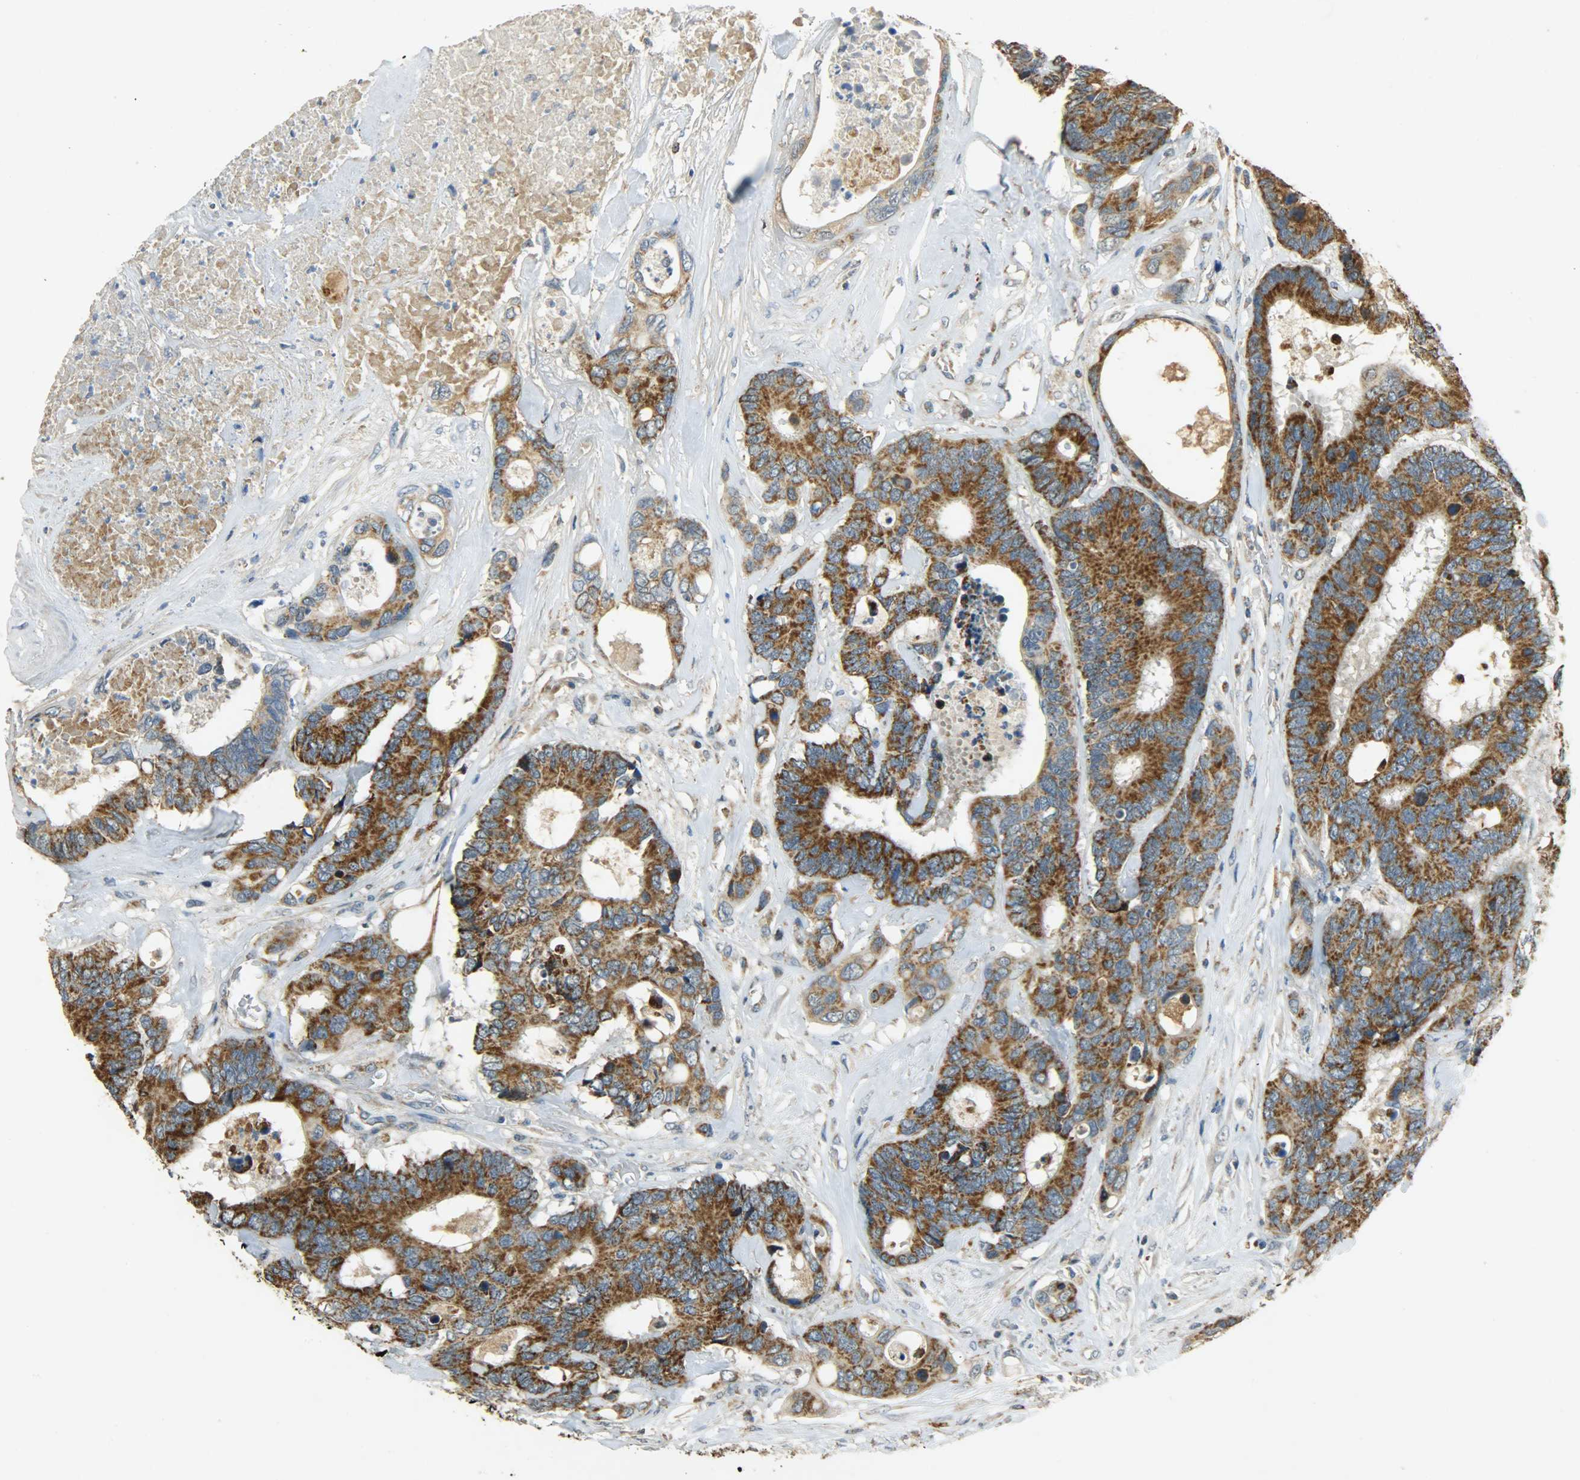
{"staining": {"intensity": "moderate", "quantity": ">75%", "location": "cytoplasmic/membranous"}, "tissue": "colorectal cancer", "cell_type": "Tumor cells", "image_type": "cancer", "snomed": [{"axis": "morphology", "description": "Adenocarcinoma, NOS"}, {"axis": "topography", "description": "Rectum"}], "caption": "Protein expression analysis of colorectal cancer (adenocarcinoma) demonstrates moderate cytoplasmic/membranous positivity in approximately >75% of tumor cells.", "gene": "HDHD5", "patient": {"sex": "male", "age": 55}}